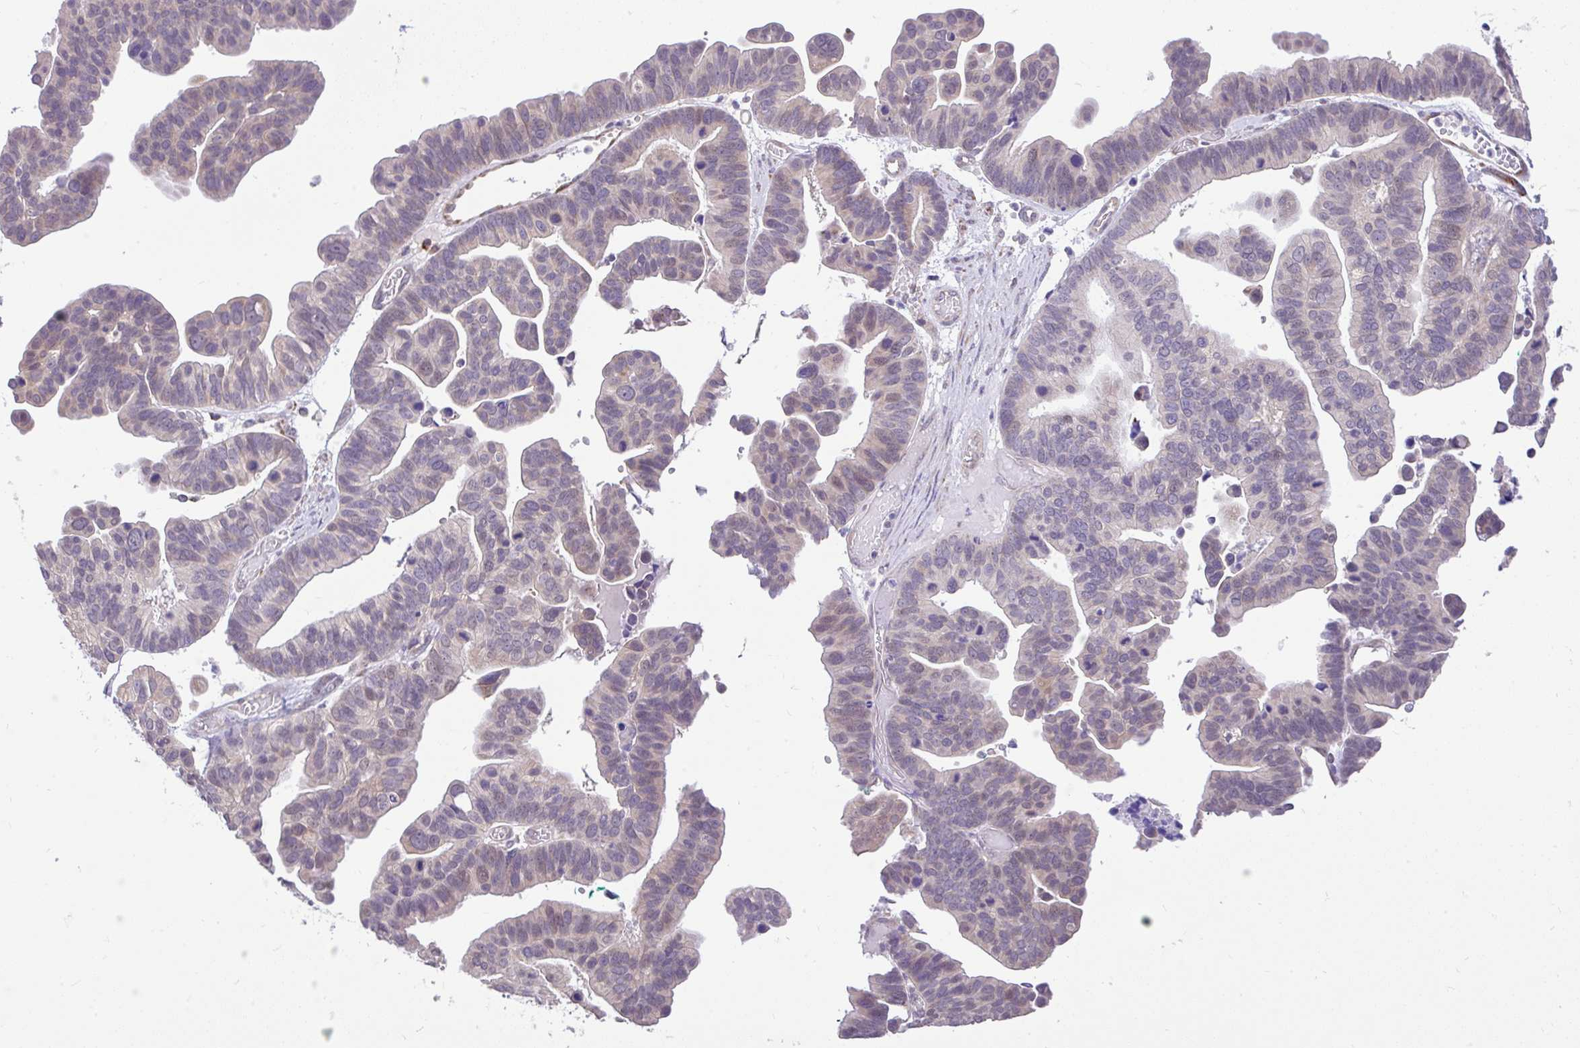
{"staining": {"intensity": "moderate", "quantity": "<25%", "location": "cytoplasmic/membranous"}, "tissue": "ovarian cancer", "cell_type": "Tumor cells", "image_type": "cancer", "snomed": [{"axis": "morphology", "description": "Cystadenocarcinoma, serous, NOS"}, {"axis": "topography", "description": "Ovary"}], "caption": "Immunohistochemical staining of human serous cystadenocarcinoma (ovarian) displays moderate cytoplasmic/membranous protein positivity in about <25% of tumor cells.", "gene": "PYCR2", "patient": {"sex": "female", "age": 56}}